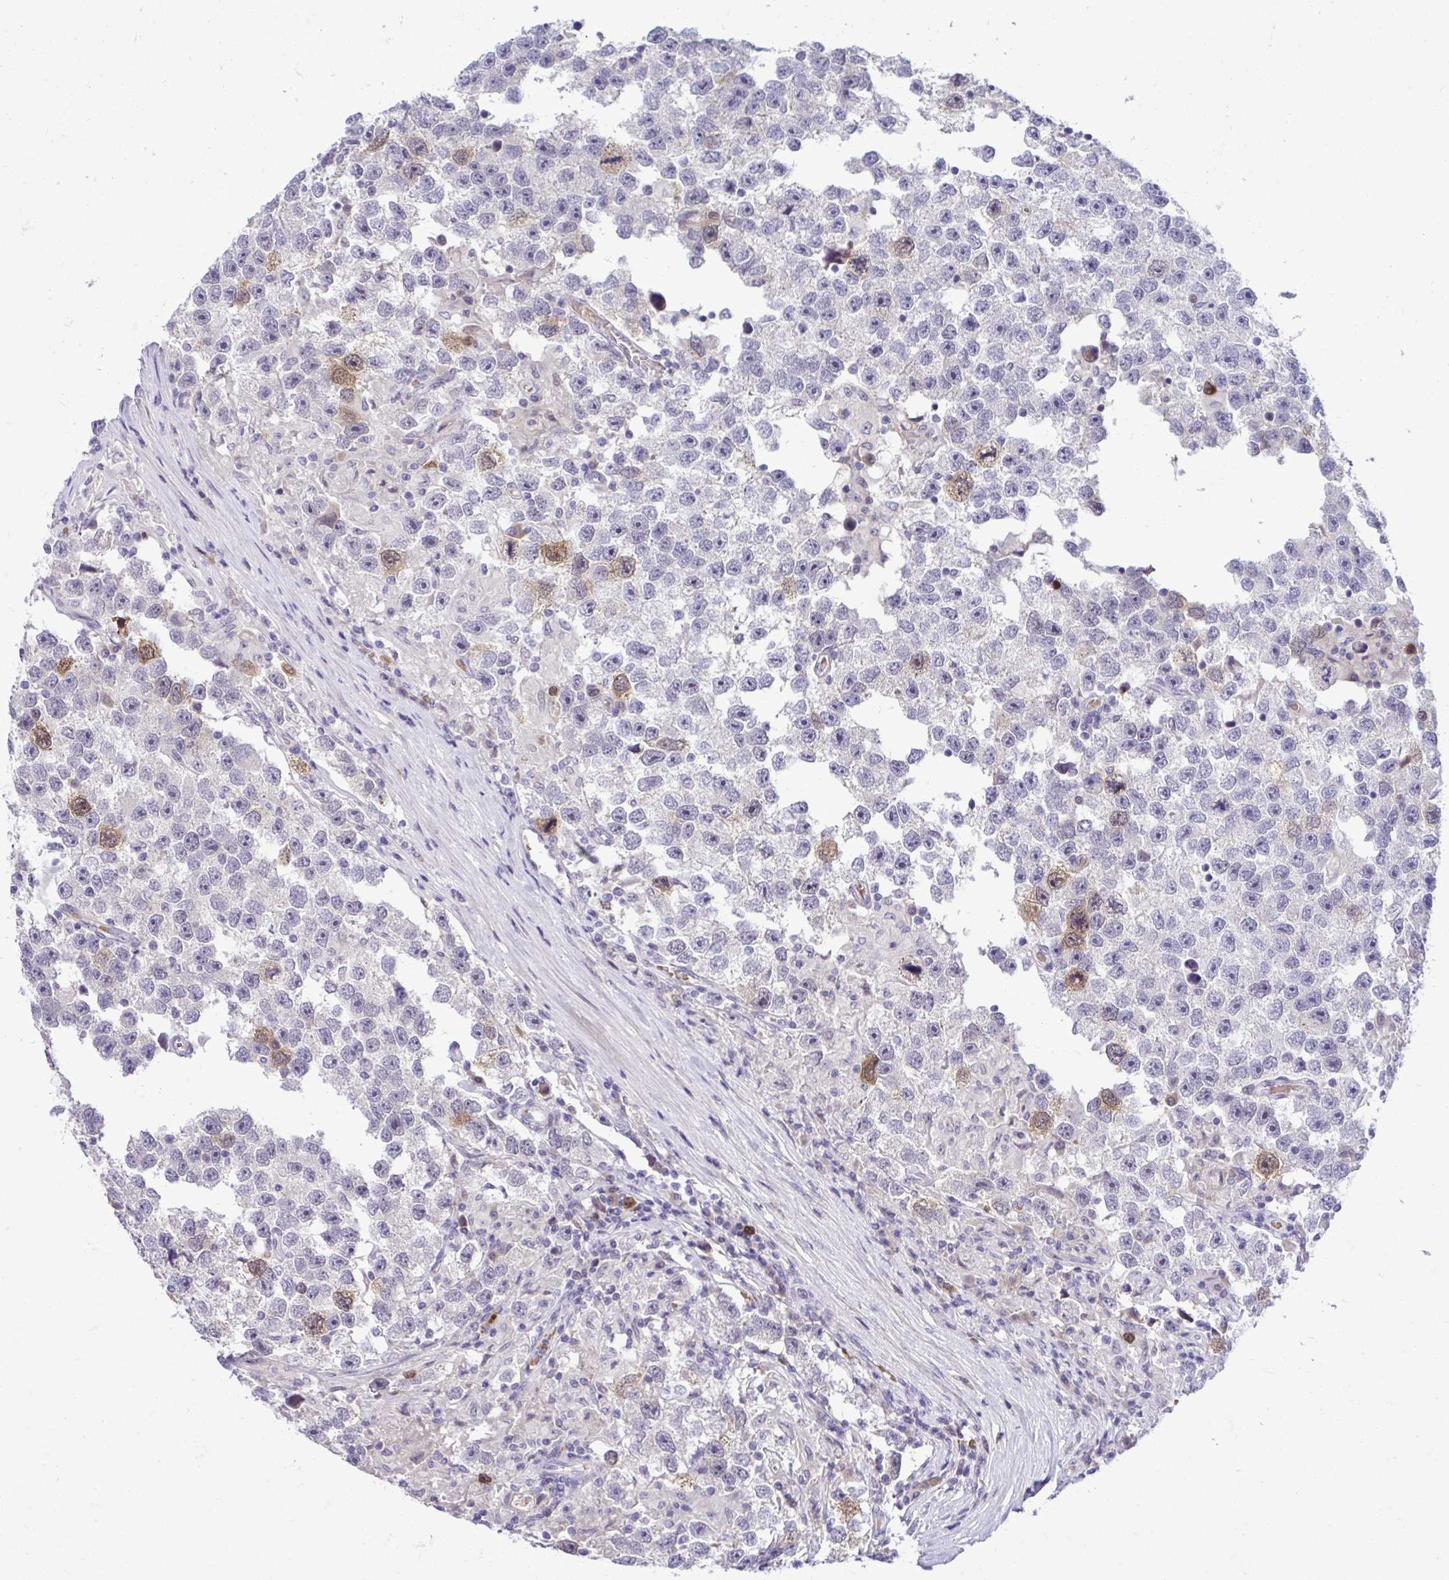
{"staining": {"intensity": "moderate", "quantity": "<25%", "location": "cytoplasmic/membranous,nuclear"}, "tissue": "testis cancer", "cell_type": "Tumor cells", "image_type": "cancer", "snomed": [{"axis": "morphology", "description": "Seminoma, NOS"}, {"axis": "topography", "description": "Testis"}], "caption": "Immunohistochemistry (DAB (3,3'-diaminobenzidine)) staining of human testis cancer (seminoma) exhibits moderate cytoplasmic/membranous and nuclear protein staining in approximately <25% of tumor cells. (DAB = brown stain, brightfield microscopy at high magnification).", "gene": "CDC20", "patient": {"sex": "male", "age": 26}}